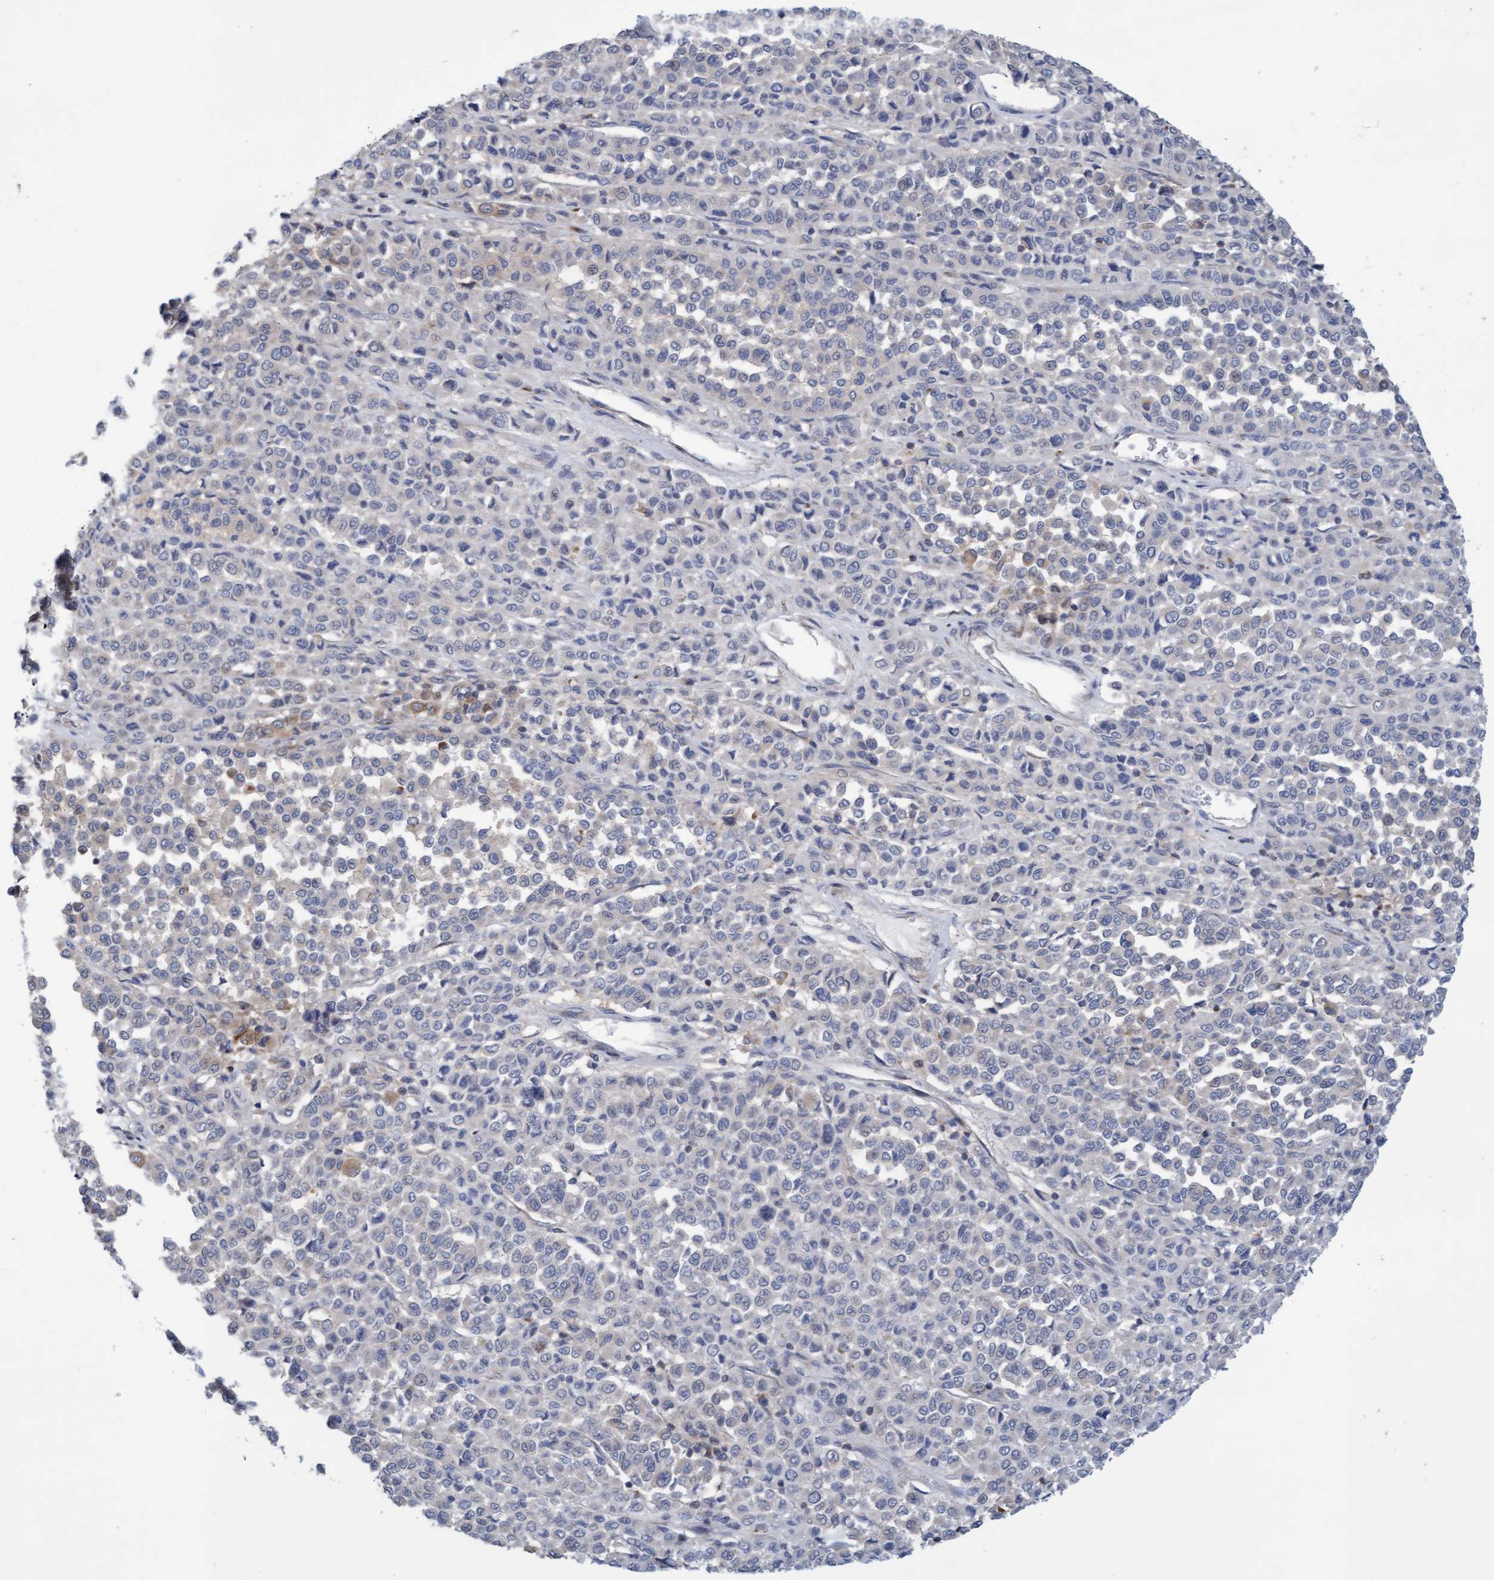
{"staining": {"intensity": "negative", "quantity": "none", "location": "none"}, "tissue": "melanoma", "cell_type": "Tumor cells", "image_type": "cancer", "snomed": [{"axis": "morphology", "description": "Malignant melanoma, Metastatic site"}, {"axis": "topography", "description": "Pancreas"}], "caption": "A histopathology image of melanoma stained for a protein exhibits no brown staining in tumor cells. (DAB immunohistochemistry (IHC), high magnification).", "gene": "SLC28A3", "patient": {"sex": "female", "age": 30}}